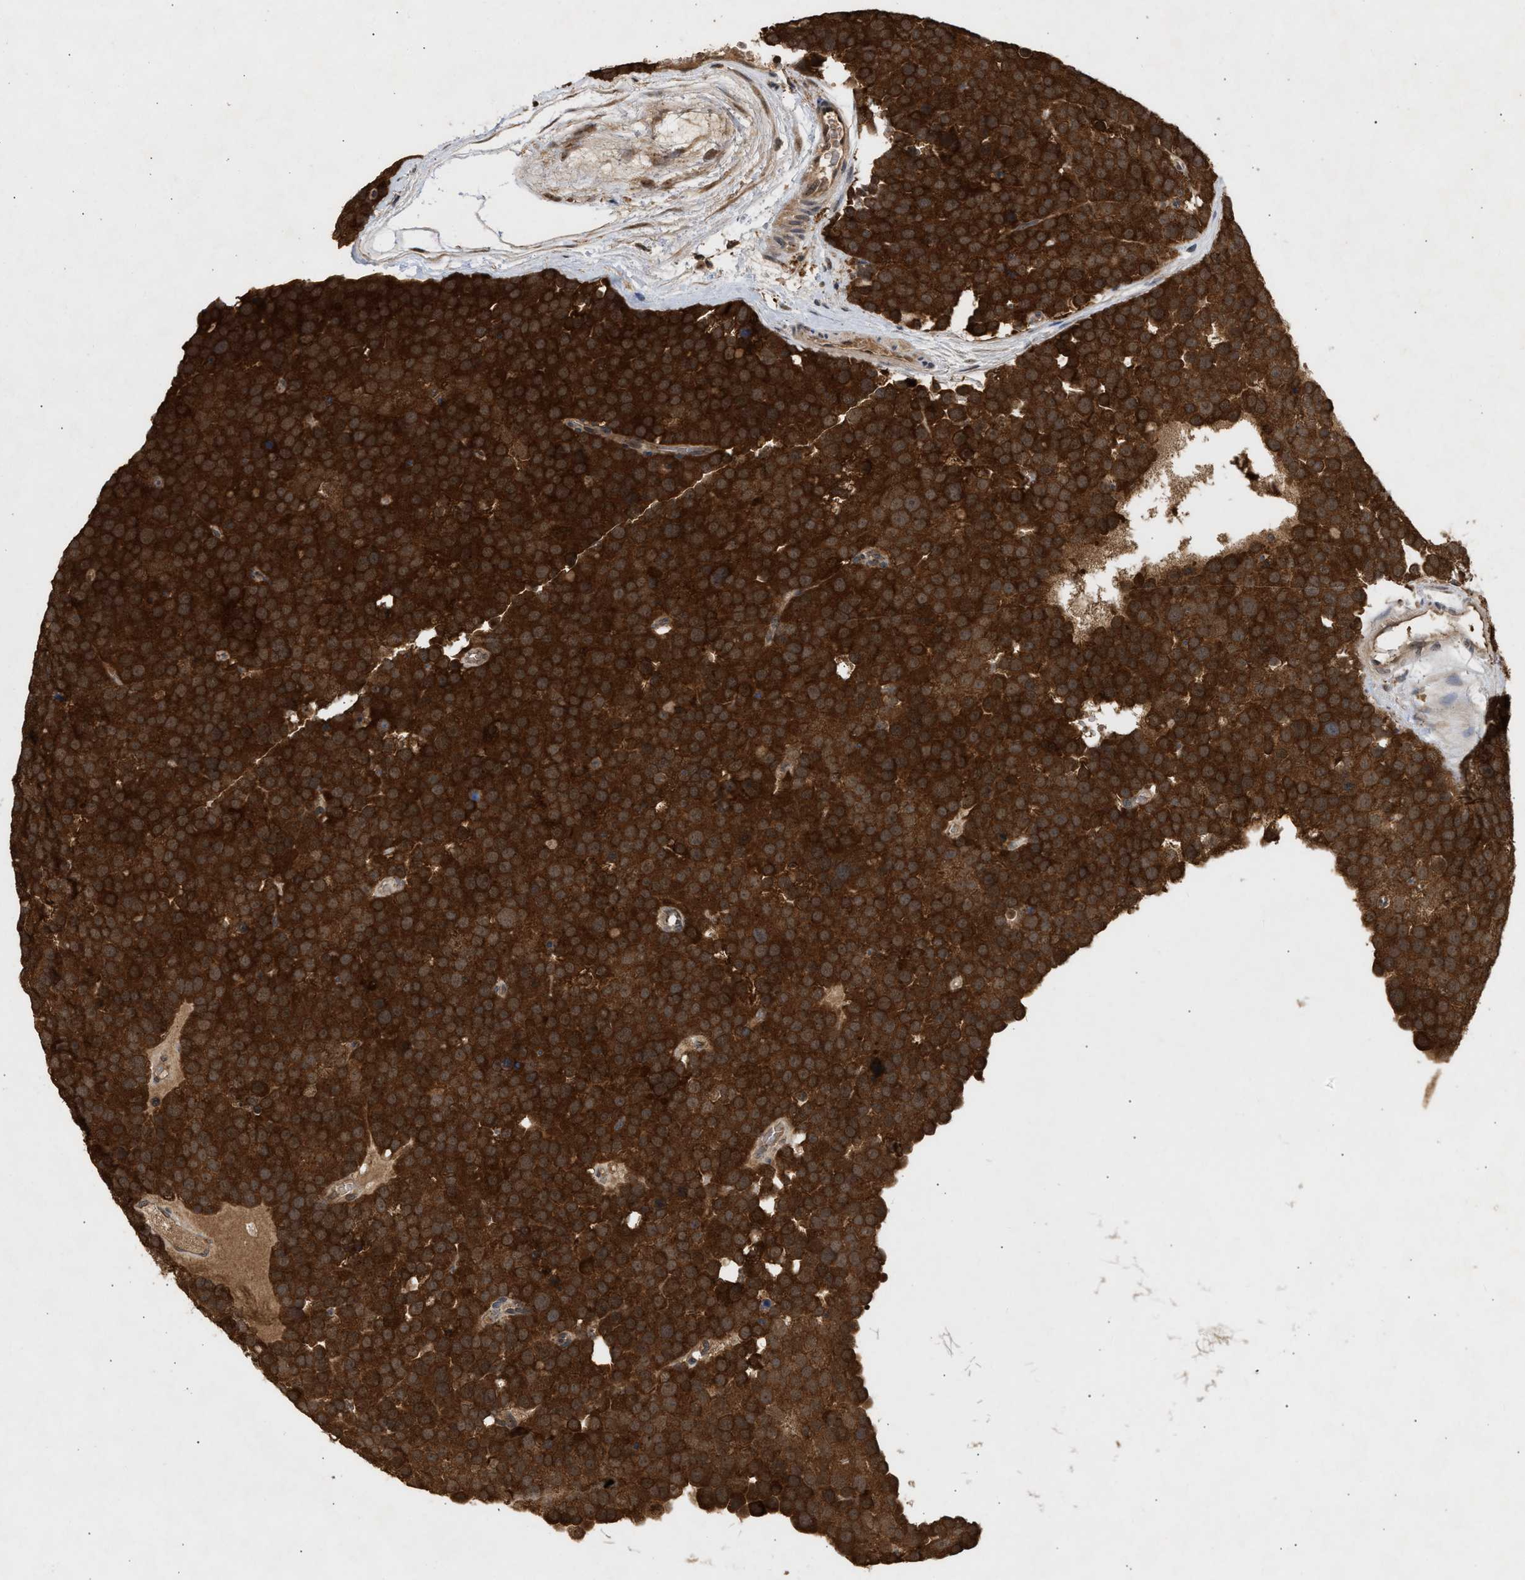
{"staining": {"intensity": "strong", "quantity": ">75%", "location": "cytoplasmic/membranous,nuclear"}, "tissue": "testis cancer", "cell_type": "Tumor cells", "image_type": "cancer", "snomed": [{"axis": "morphology", "description": "Seminoma, NOS"}, {"axis": "topography", "description": "Testis"}], "caption": "Seminoma (testis) was stained to show a protein in brown. There is high levels of strong cytoplasmic/membranous and nuclear expression in approximately >75% of tumor cells.", "gene": "FITM1", "patient": {"sex": "male", "age": 71}}